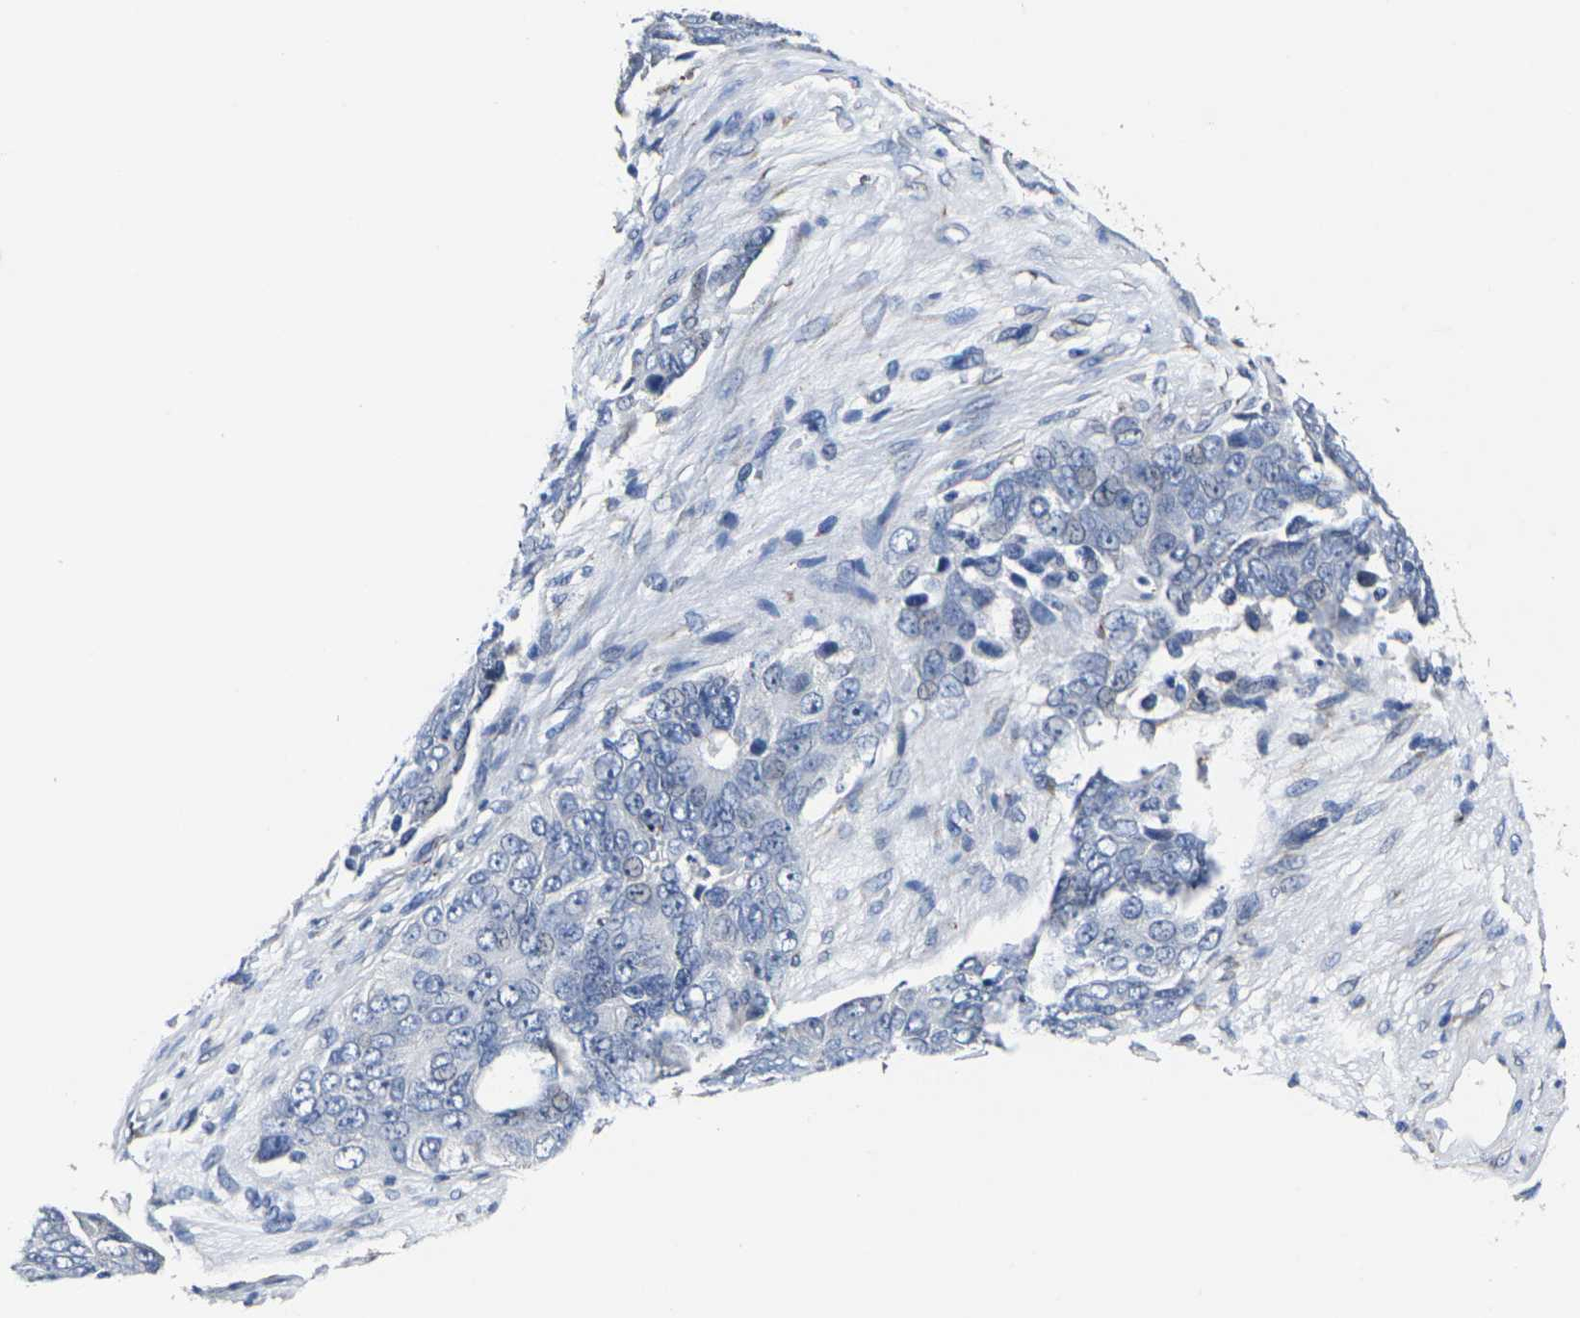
{"staining": {"intensity": "negative", "quantity": "none", "location": "none"}, "tissue": "ovarian cancer", "cell_type": "Tumor cells", "image_type": "cancer", "snomed": [{"axis": "morphology", "description": "Carcinoma, endometroid"}, {"axis": "topography", "description": "Ovary"}], "caption": "IHC of human endometroid carcinoma (ovarian) reveals no expression in tumor cells.", "gene": "CYP2C8", "patient": {"sex": "female", "age": 51}}